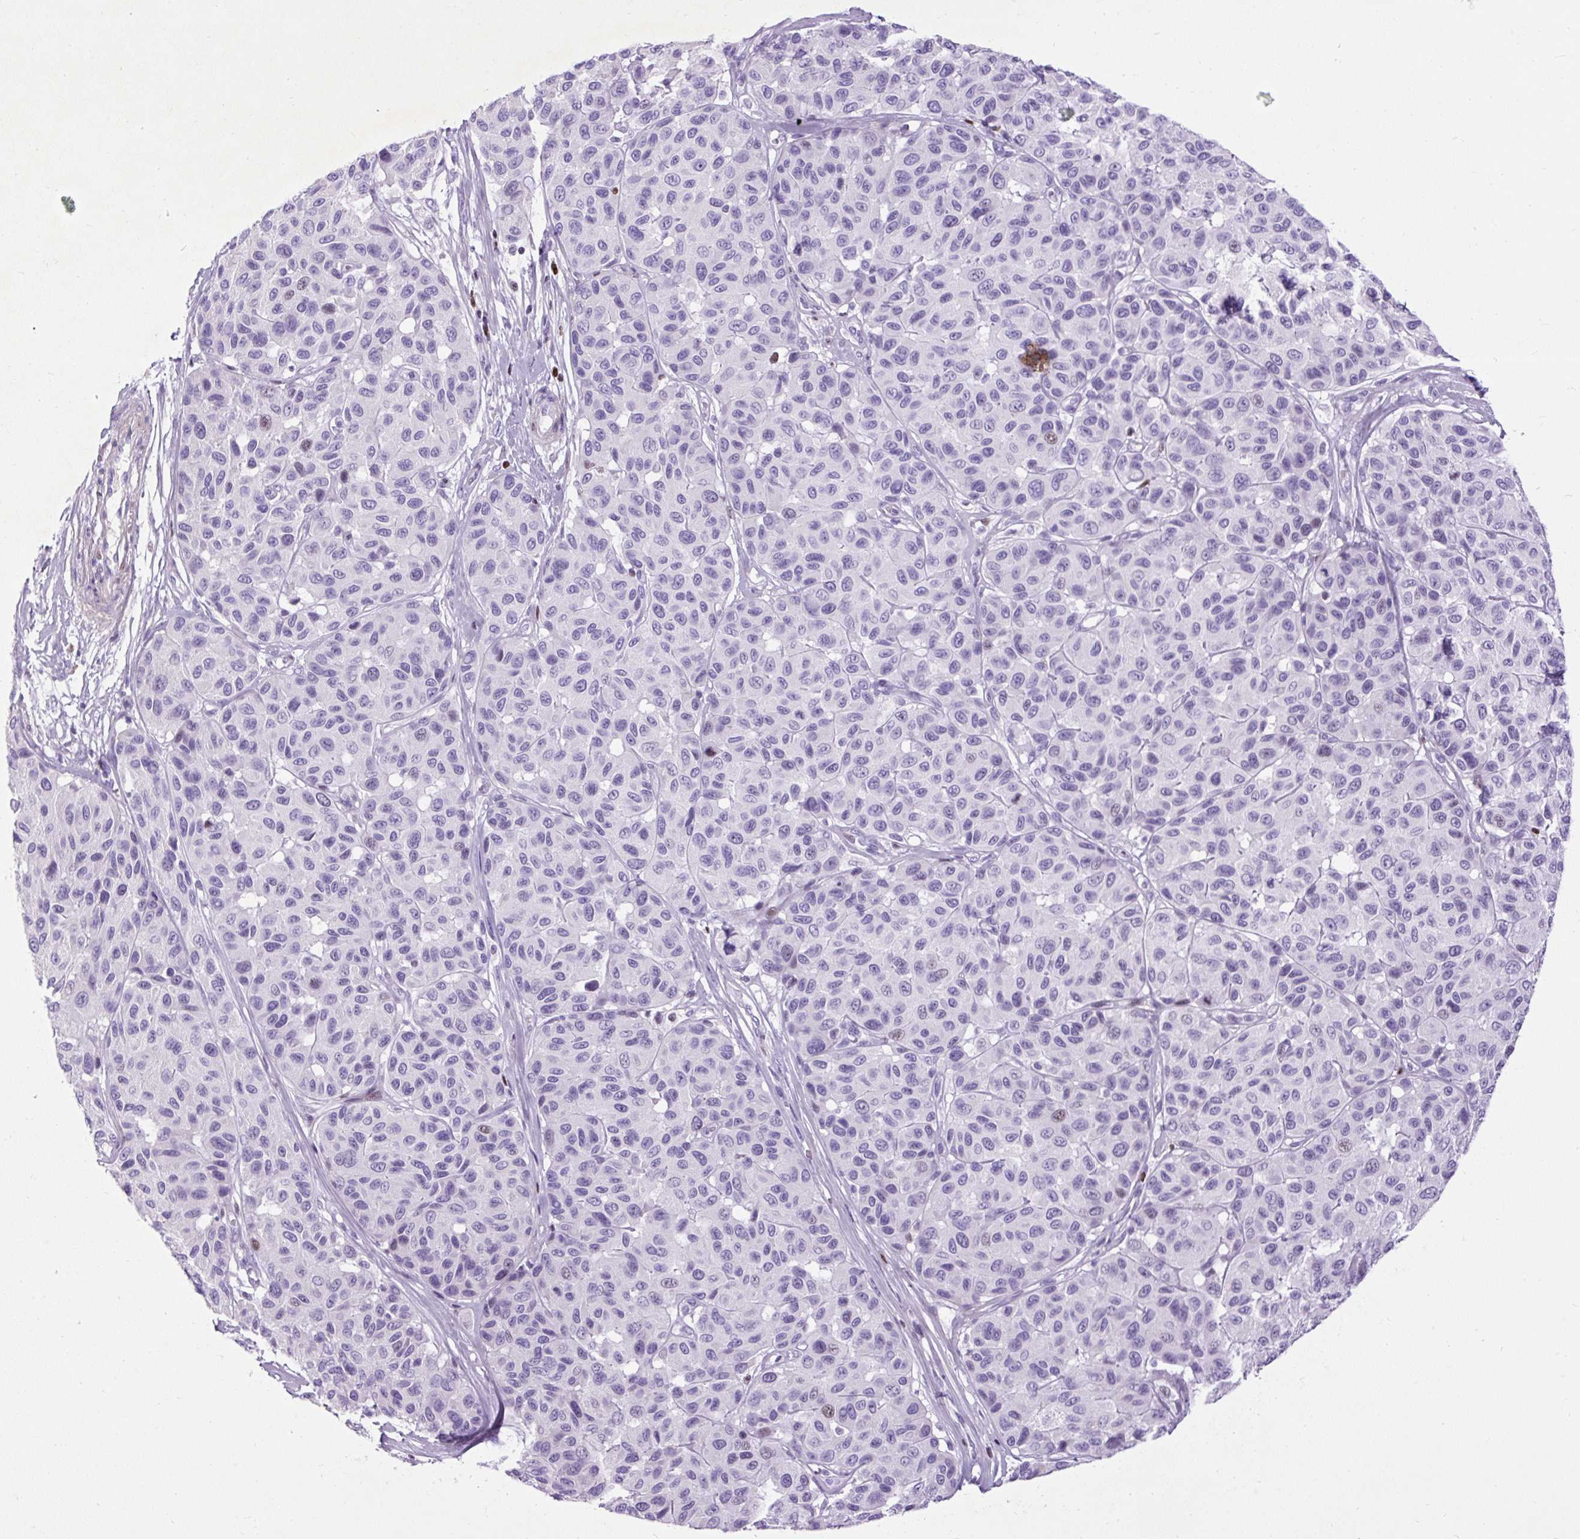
{"staining": {"intensity": "negative", "quantity": "none", "location": "none"}, "tissue": "melanoma", "cell_type": "Tumor cells", "image_type": "cancer", "snomed": [{"axis": "morphology", "description": "Malignant melanoma, NOS"}, {"axis": "topography", "description": "Skin"}], "caption": "High power microscopy micrograph of an immunohistochemistry (IHC) micrograph of melanoma, revealing no significant positivity in tumor cells. Nuclei are stained in blue.", "gene": "SPC24", "patient": {"sex": "female", "age": 66}}